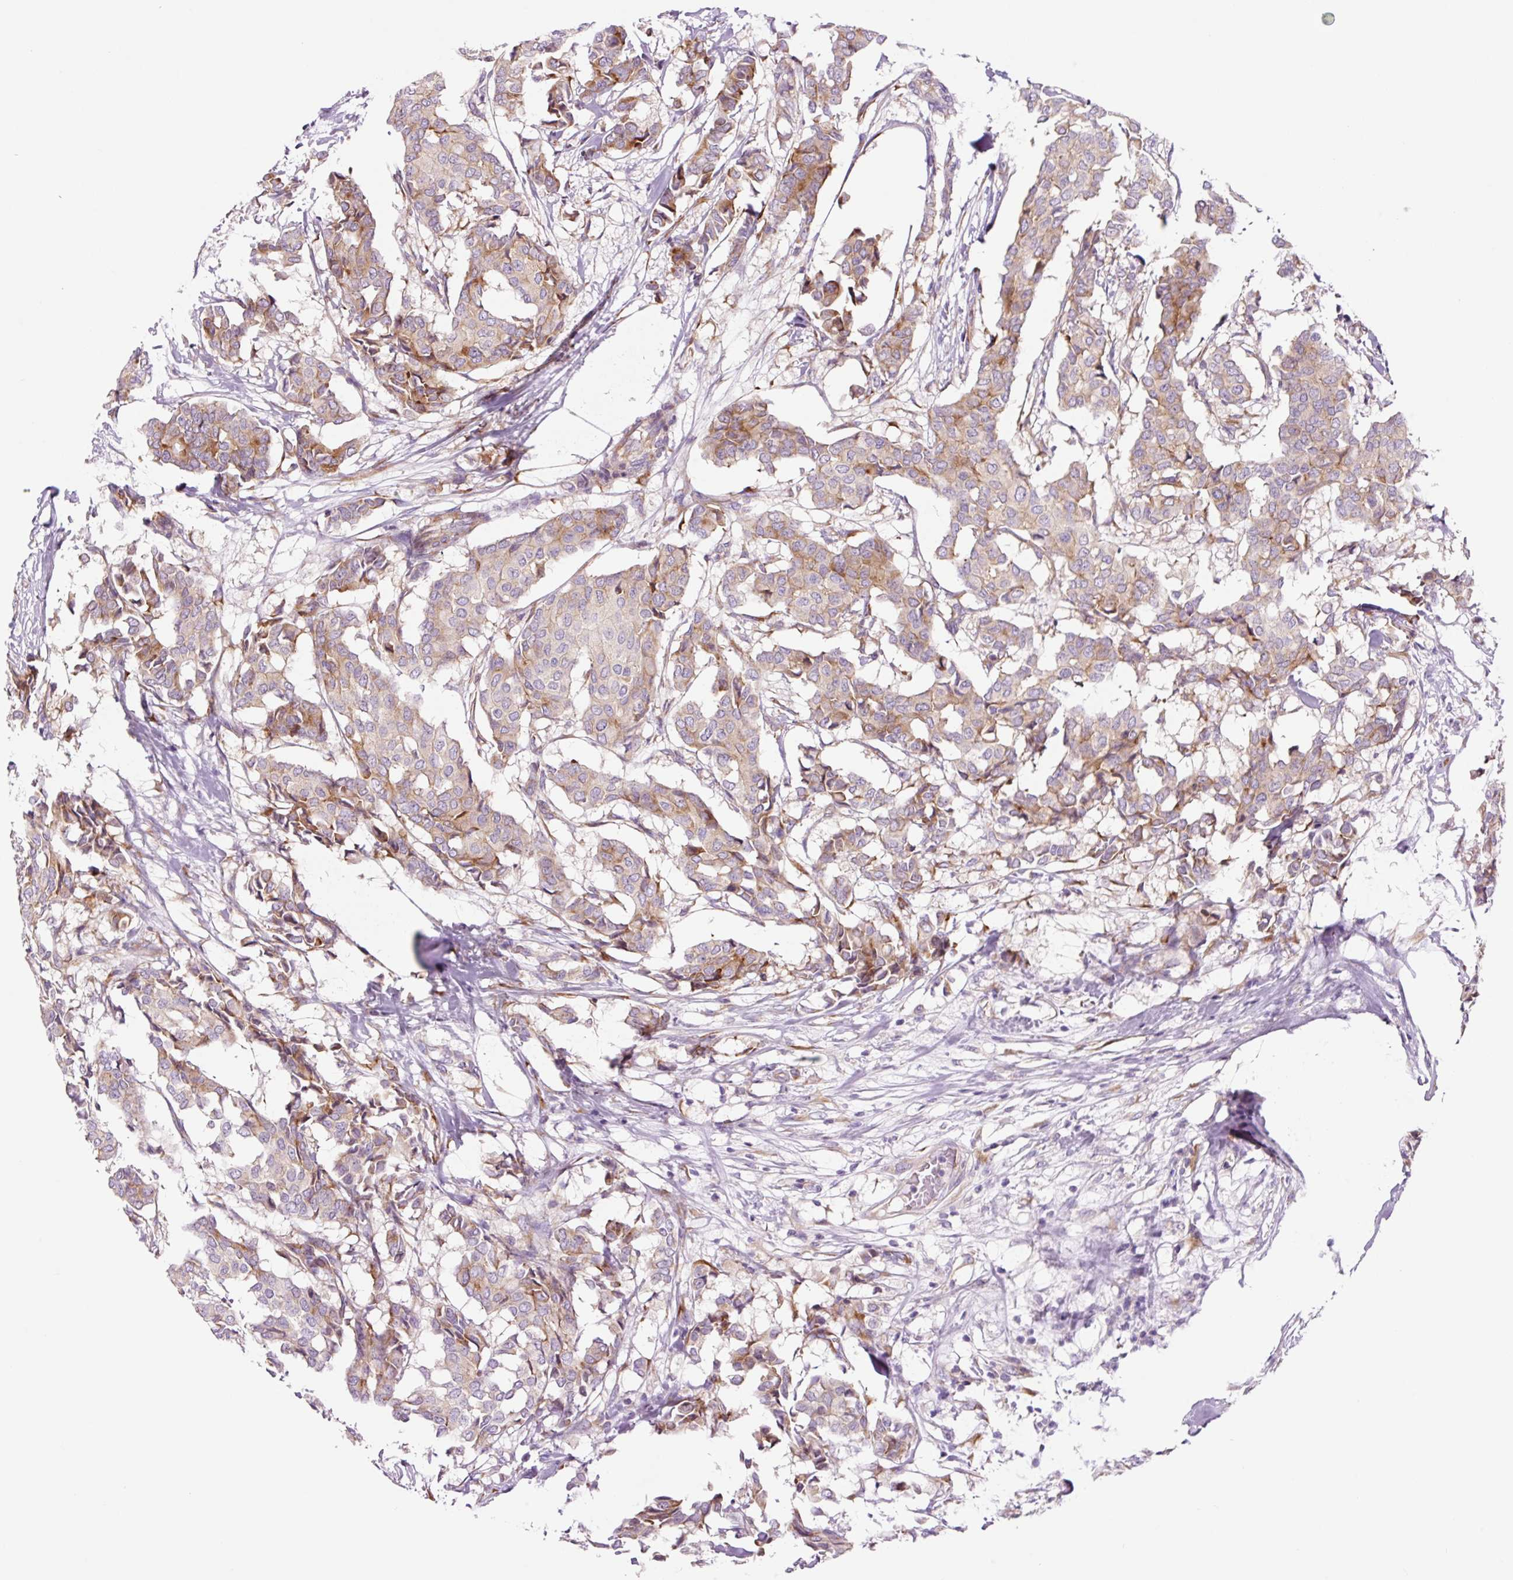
{"staining": {"intensity": "weak", "quantity": "25%-75%", "location": "cytoplasmic/membranous"}, "tissue": "breast cancer", "cell_type": "Tumor cells", "image_type": "cancer", "snomed": [{"axis": "morphology", "description": "Duct carcinoma"}, {"axis": "topography", "description": "Breast"}], "caption": "The photomicrograph displays immunohistochemical staining of breast cancer (infiltrating ductal carcinoma). There is weak cytoplasmic/membranous staining is identified in about 25%-75% of tumor cells.", "gene": "RPL41", "patient": {"sex": "female", "age": 75}}